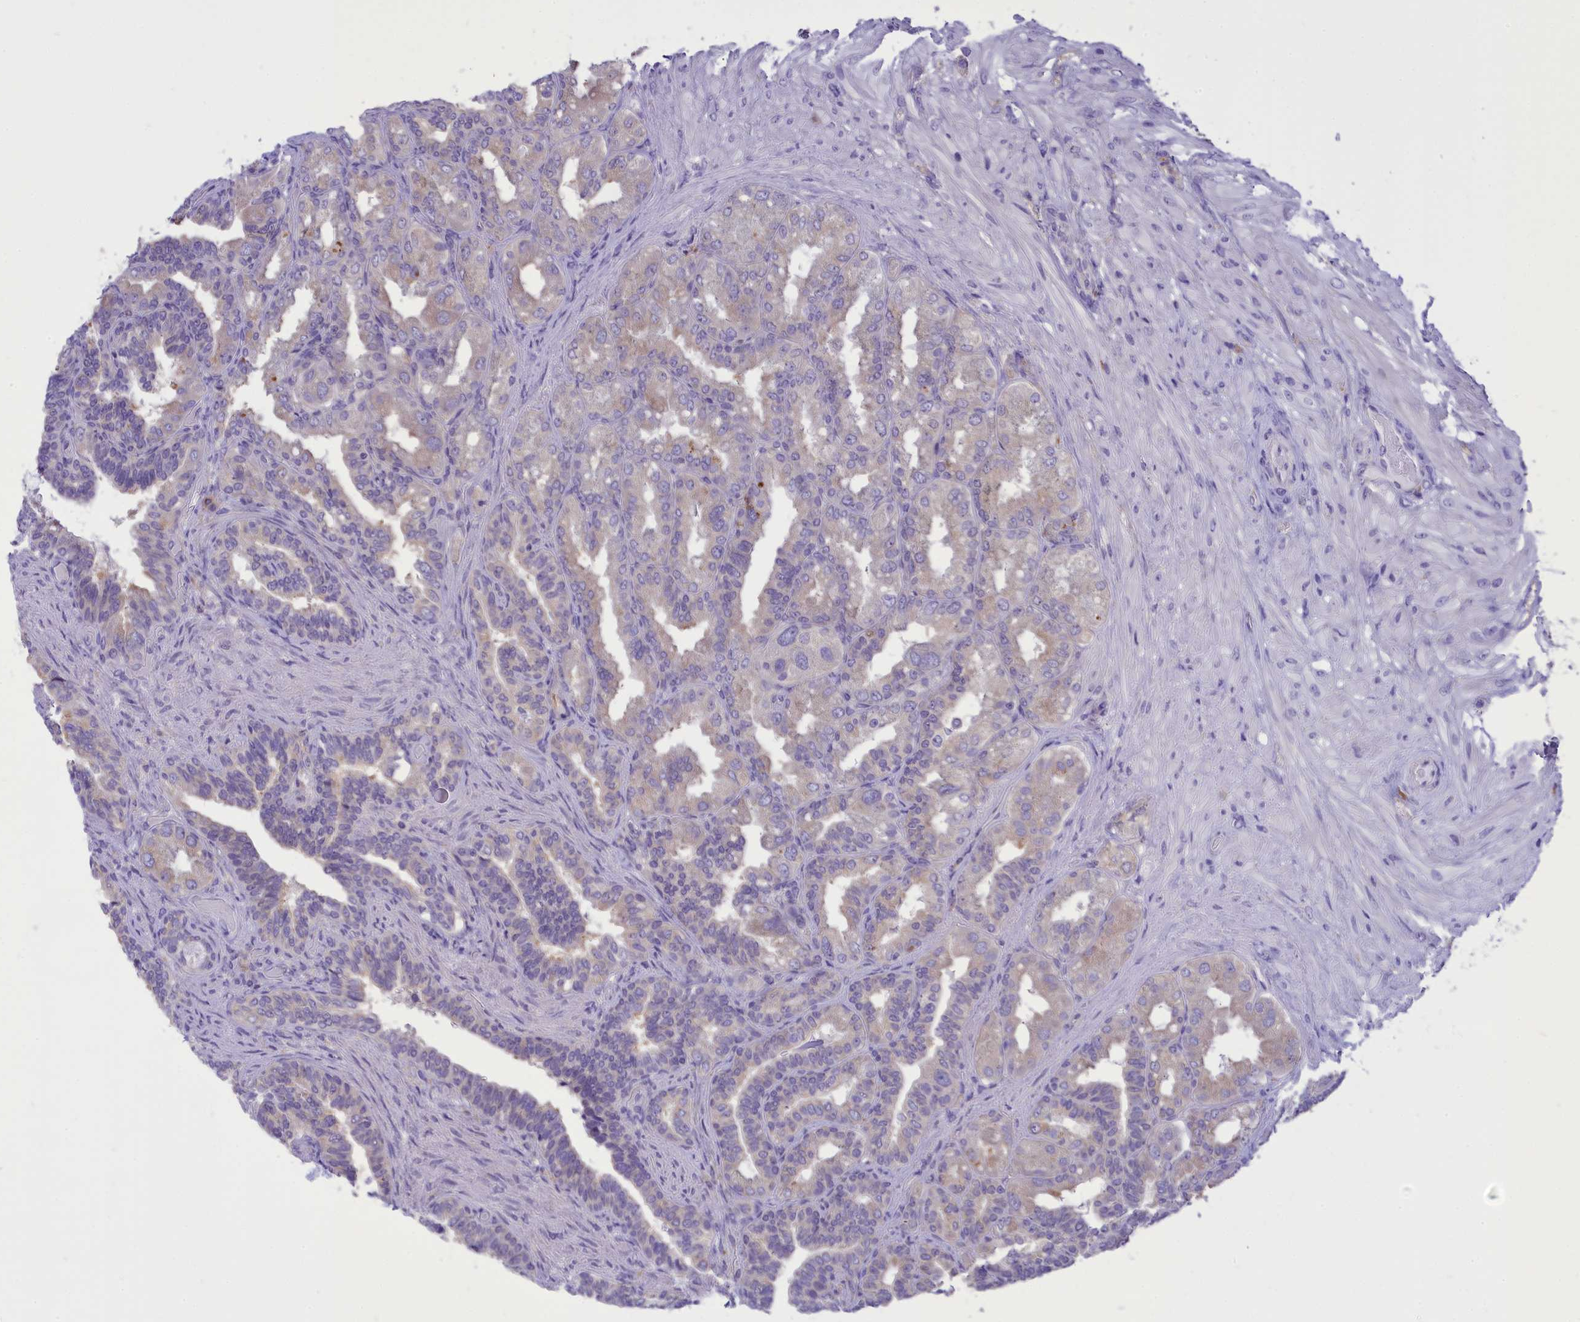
{"staining": {"intensity": "weak", "quantity": "<25%", "location": "cytoplasmic/membranous"}, "tissue": "seminal vesicle", "cell_type": "Glandular cells", "image_type": "normal", "snomed": [{"axis": "morphology", "description": "Normal tissue, NOS"}, {"axis": "topography", "description": "Seminal veicle"}, {"axis": "topography", "description": "Peripheral nerve tissue"}], "caption": "A high-resolution image shows immunohistochemistry (IHC) staining of unremarkable seminal vesicle, which reveals no significant expression in glandular cells.", "gene": "DCAF16", "patient": {"sex": "male", "age": 63}}